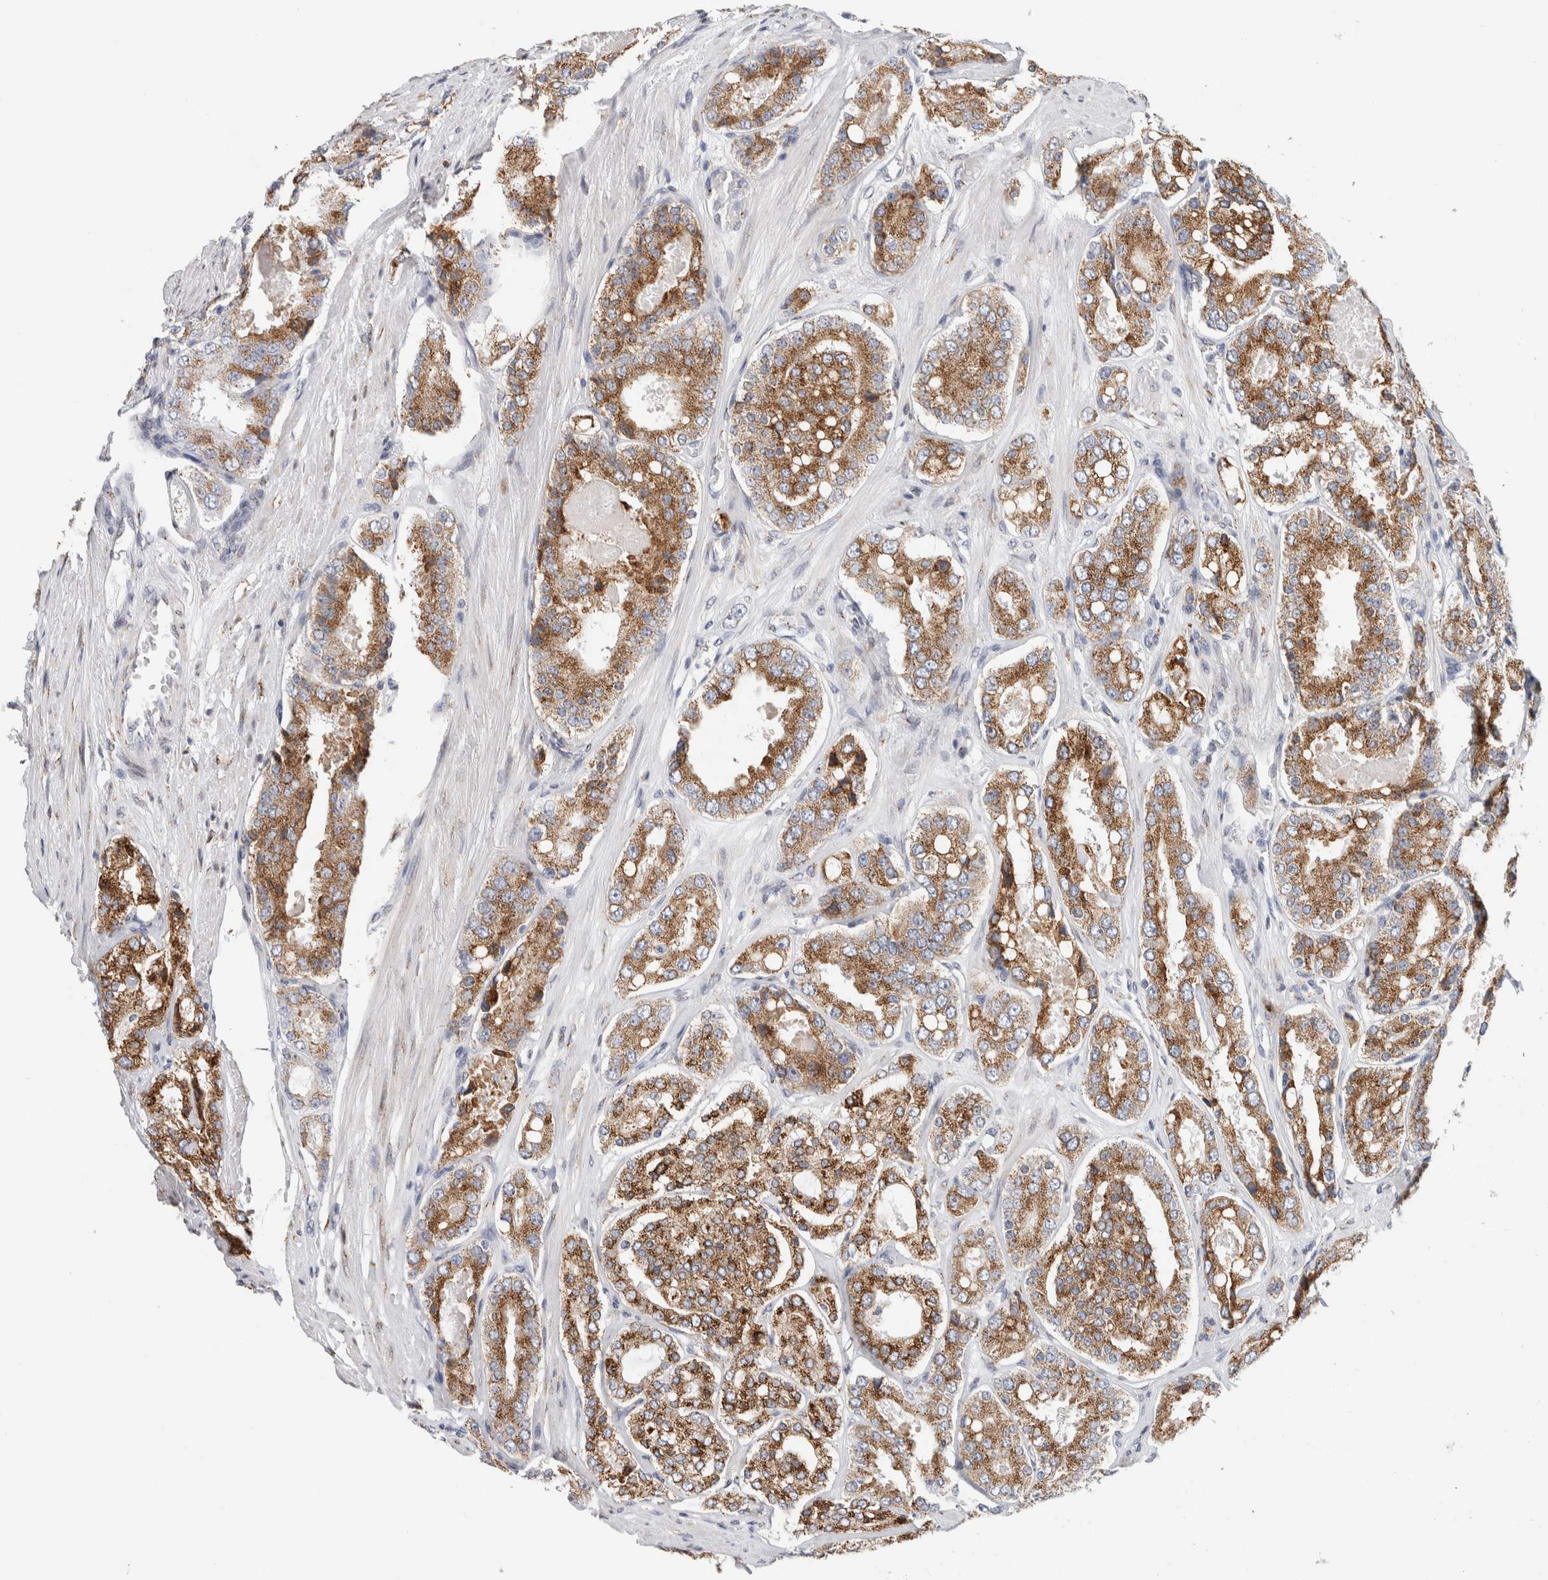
{"staining": {"intensity": "moderate", "quantity": ">75%", "location": "cytoplasmic/membranous"}, "tissue": "prostate cancer", "cell_type": "Tumor cells", "image_type": "cancer", "snomed": [{"axis": "morphology", "description": "Adenocarcinoma, High grade"}, {"axis": "topography", "description": "Prostate"}], "caption": "Immunohistochemical staining of prostate cancer (high-grade adenocarcinoma) reveals moderate cytoplasmic/membranous protein positivity in about >75% of tumor cells.", "gene": "MCFD2", "patient": {"sex": "male", "age": 65}}